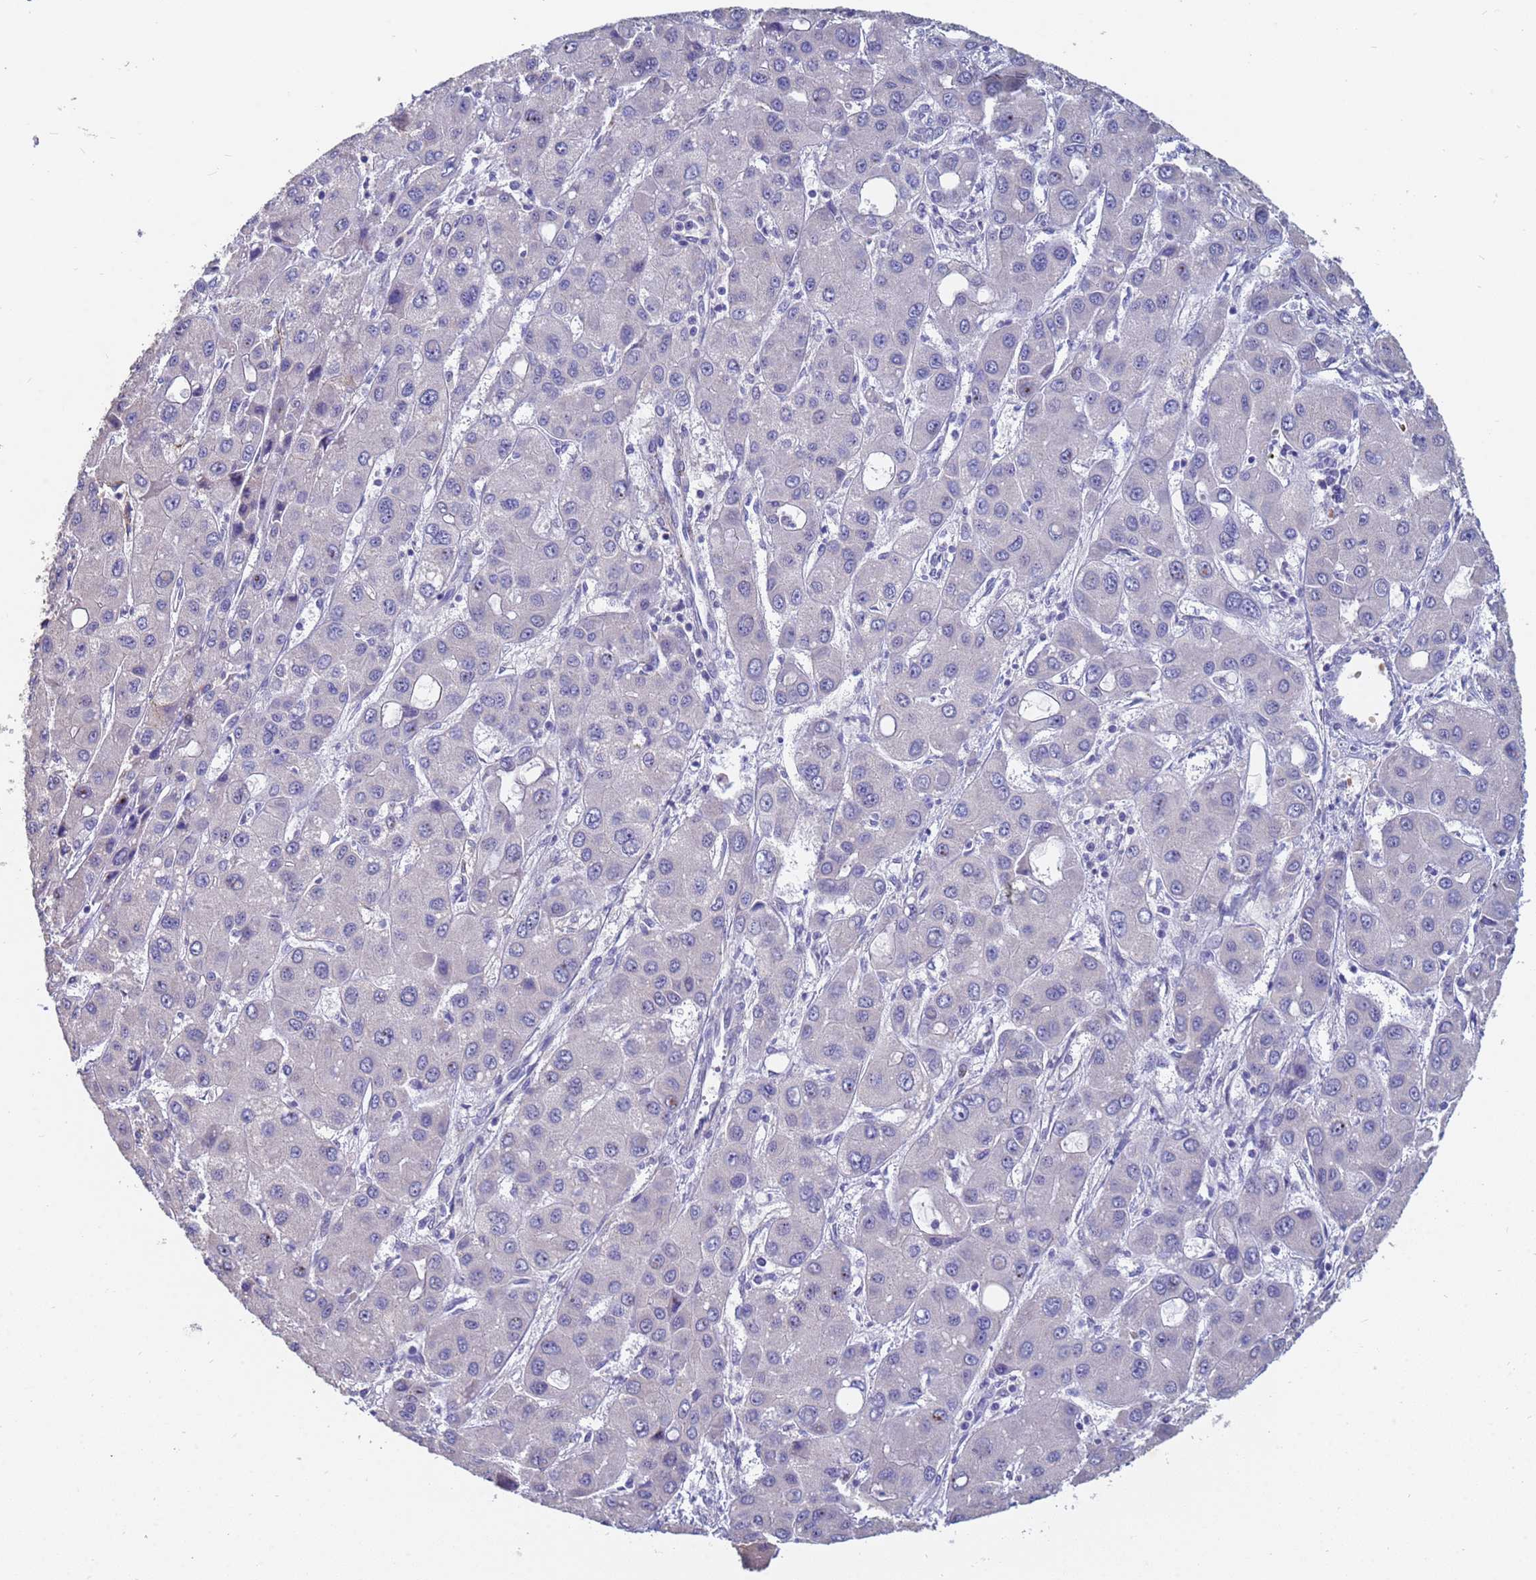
{"staining": {"intensity": "negative", "quantity": "none", "location": "none"}, "tissue": "liver cancer", "cell_type": "Tumor cells", "image_type": "cancer", "snomed": [{"axis": "morphology", "description": "Carcinoma, Hepatocellular, NOS"}, {"axis": "topography", "description": "Liver"}], "caption": "Immunohistochemical staining of human hepatocellular carcinoma (liver) demonstrates no significant expression in tumor cells.", "gene": "IHO1", "patient": {"sex": "male", "age": 55}}